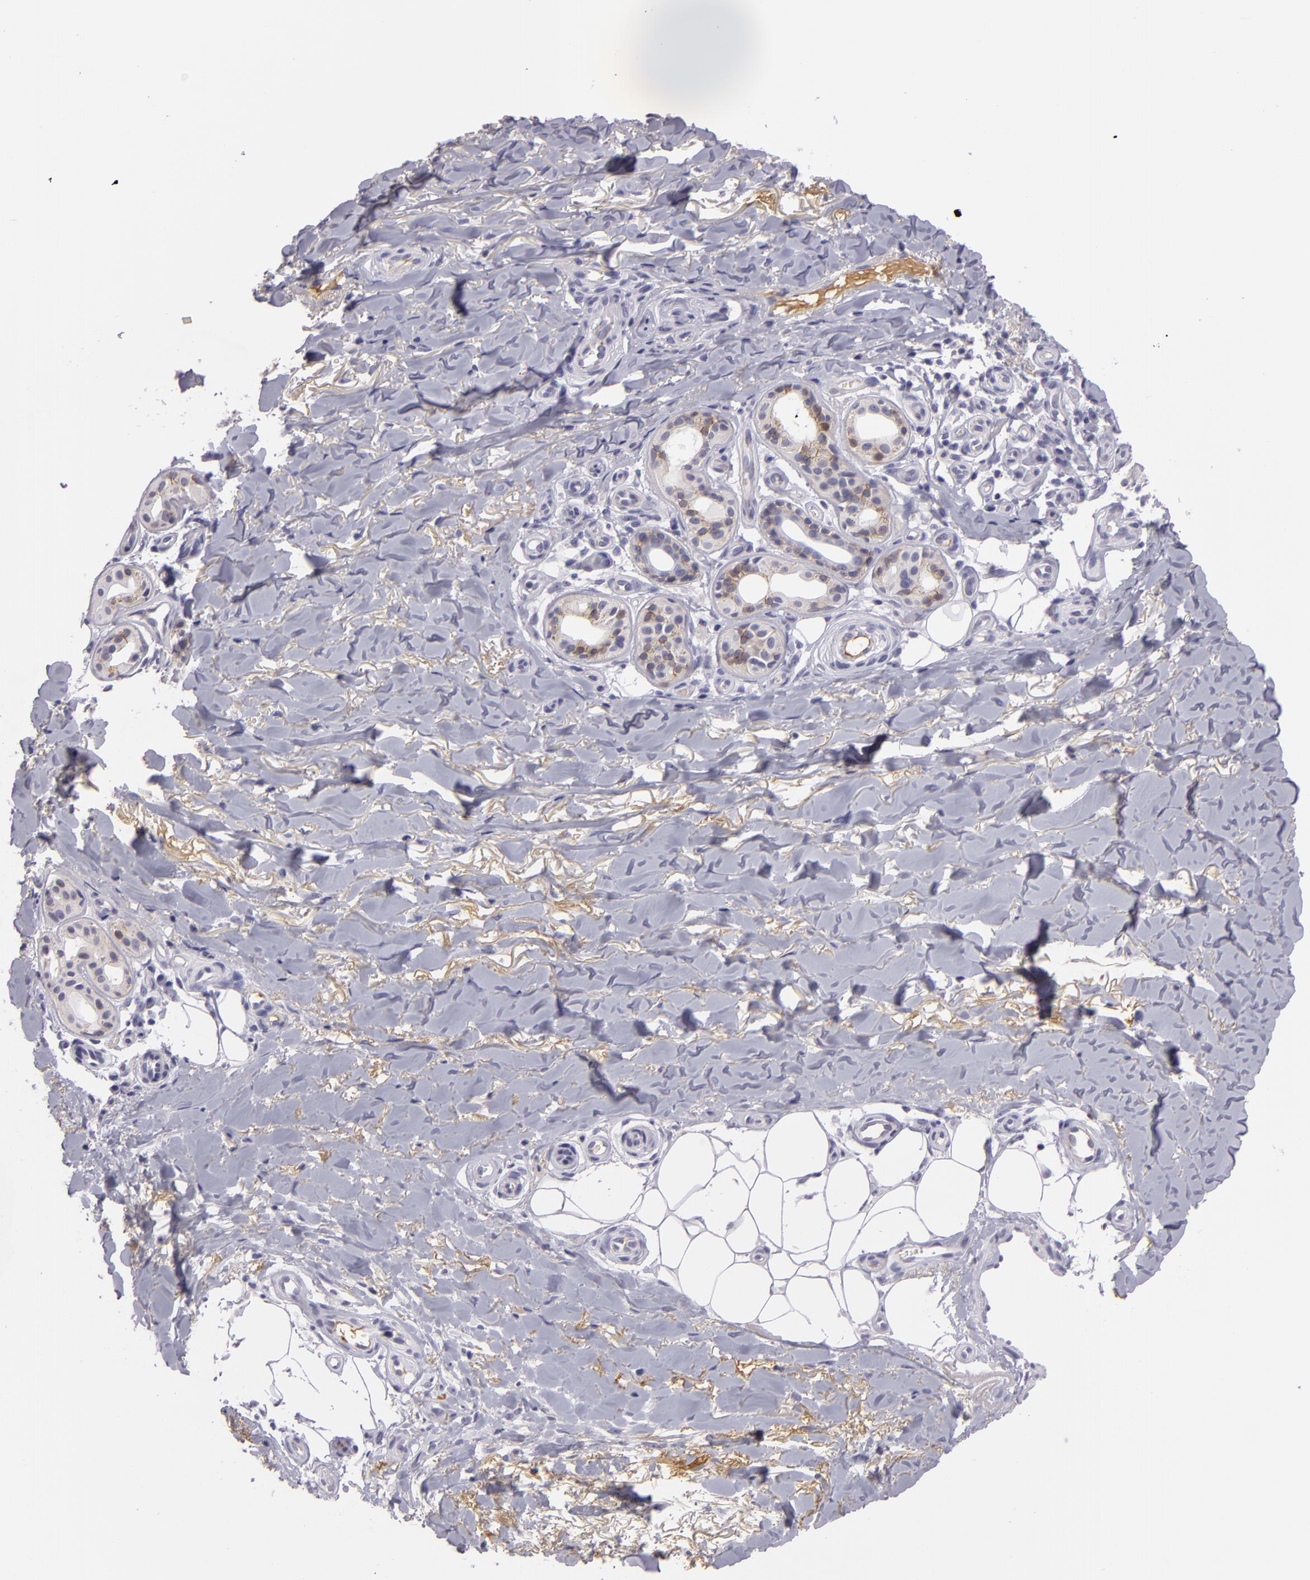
{"staining": {"intensity": "negative", "quantity": "none", "location": "none"}, "tissue": "skin cancer", "cell_type": "Tumor cells", "image_type": "cancer", "snomed": [{"axis": "morphology", "description": "Basal cell carcinoma"}, {"axis": "topography", "description": "Skin"}], "caption": "Immunohistochemistry photomicrograph of skin basal cell carcinoma stained for a protein (brown), which reveals no staining in tumor cells.", "gene": "CTNNB1", "patient": {"sex": "male", "age": 81}}